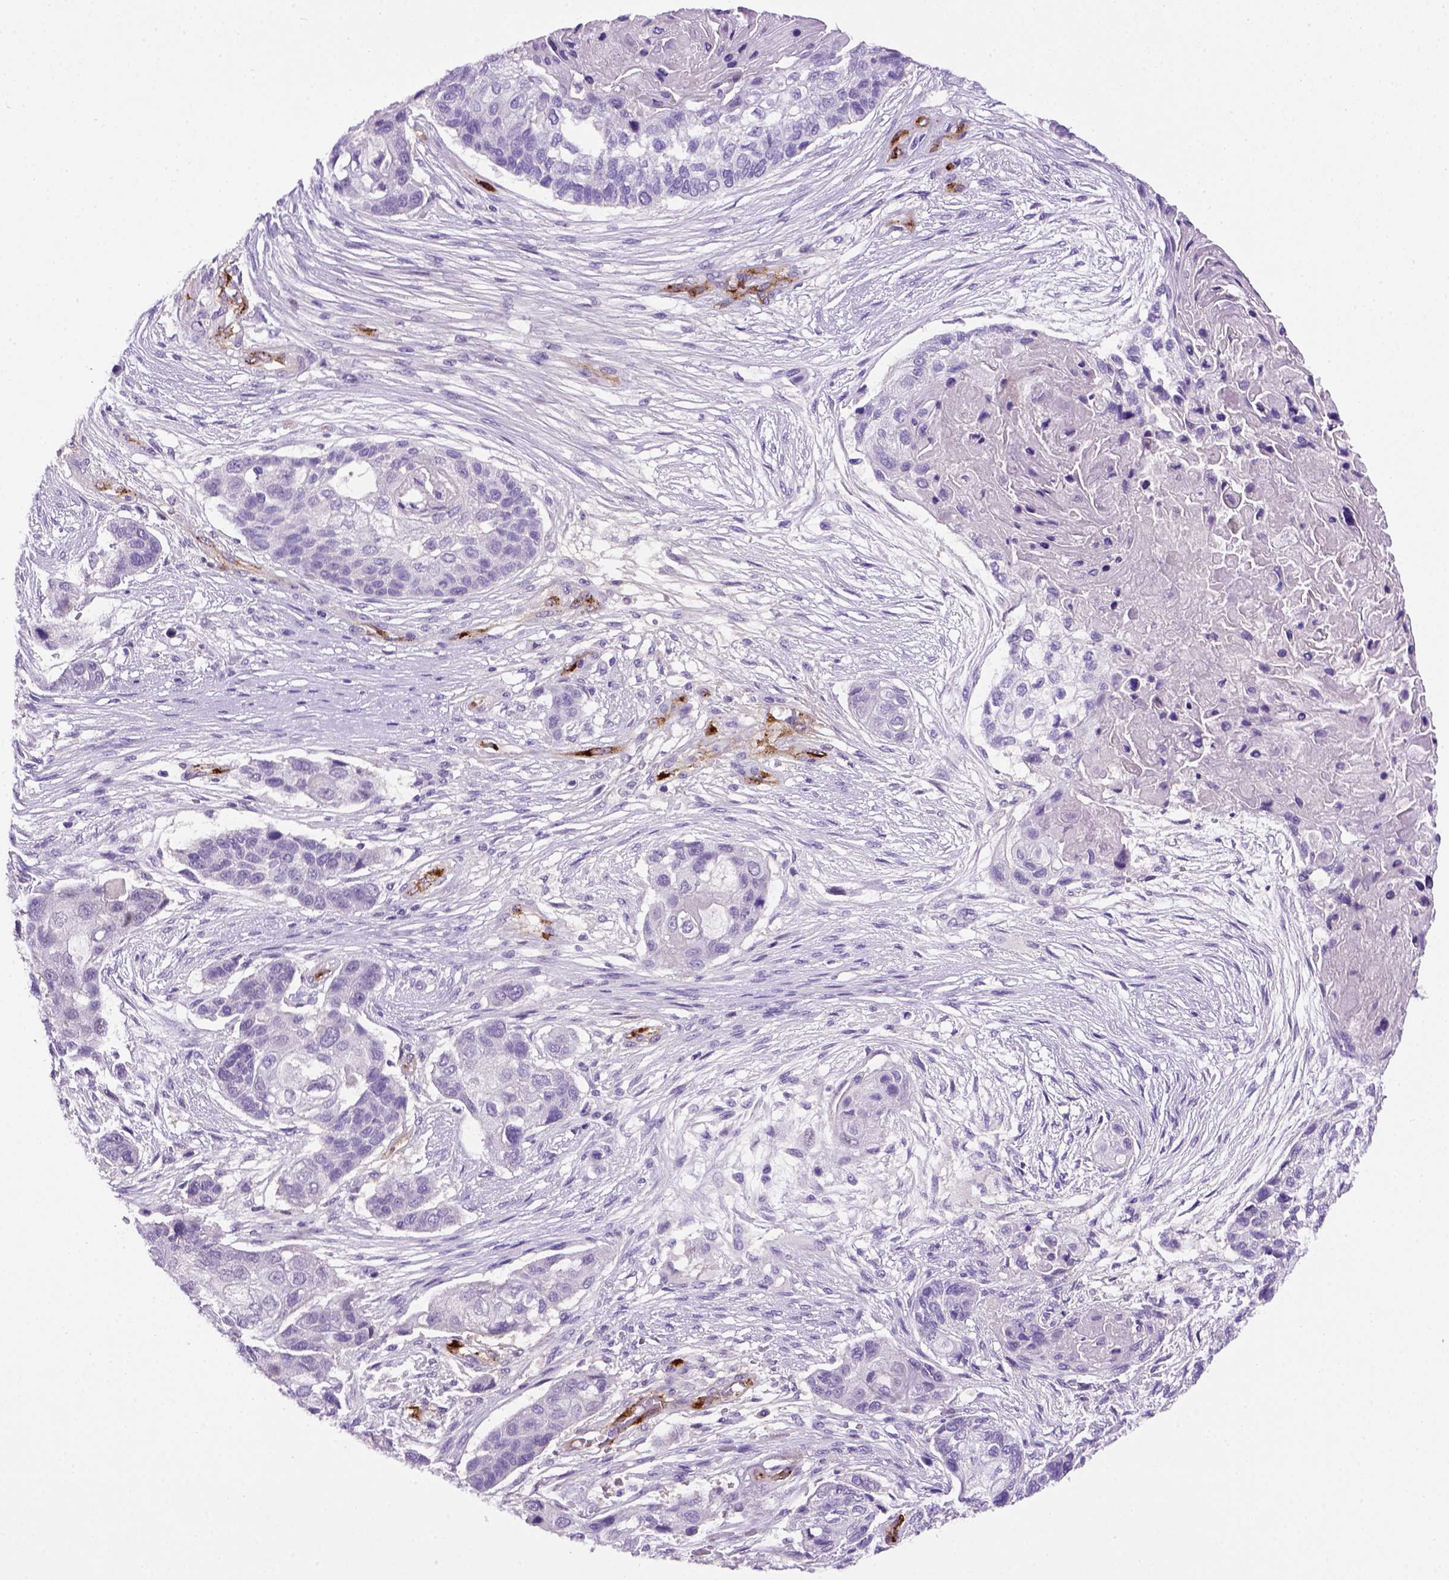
{"staining": {"intensity": "negative", "quantity": "none", "location": "none"}, "tissue": "lung cancer", "cell_type": "Tumor cells", "image_type": "cancer", "snomed": [{"axis": "morphology", "description": "Squamous cell carcinoma, NOS"}, {"axis": "topography", "description": "Lung"}], "caption": "The micrograph reveals no staining of tumor cells in squamous cell carcinoma (lung).", "gene": "VWF", "patient": {"sex": "male", "age": 69}}